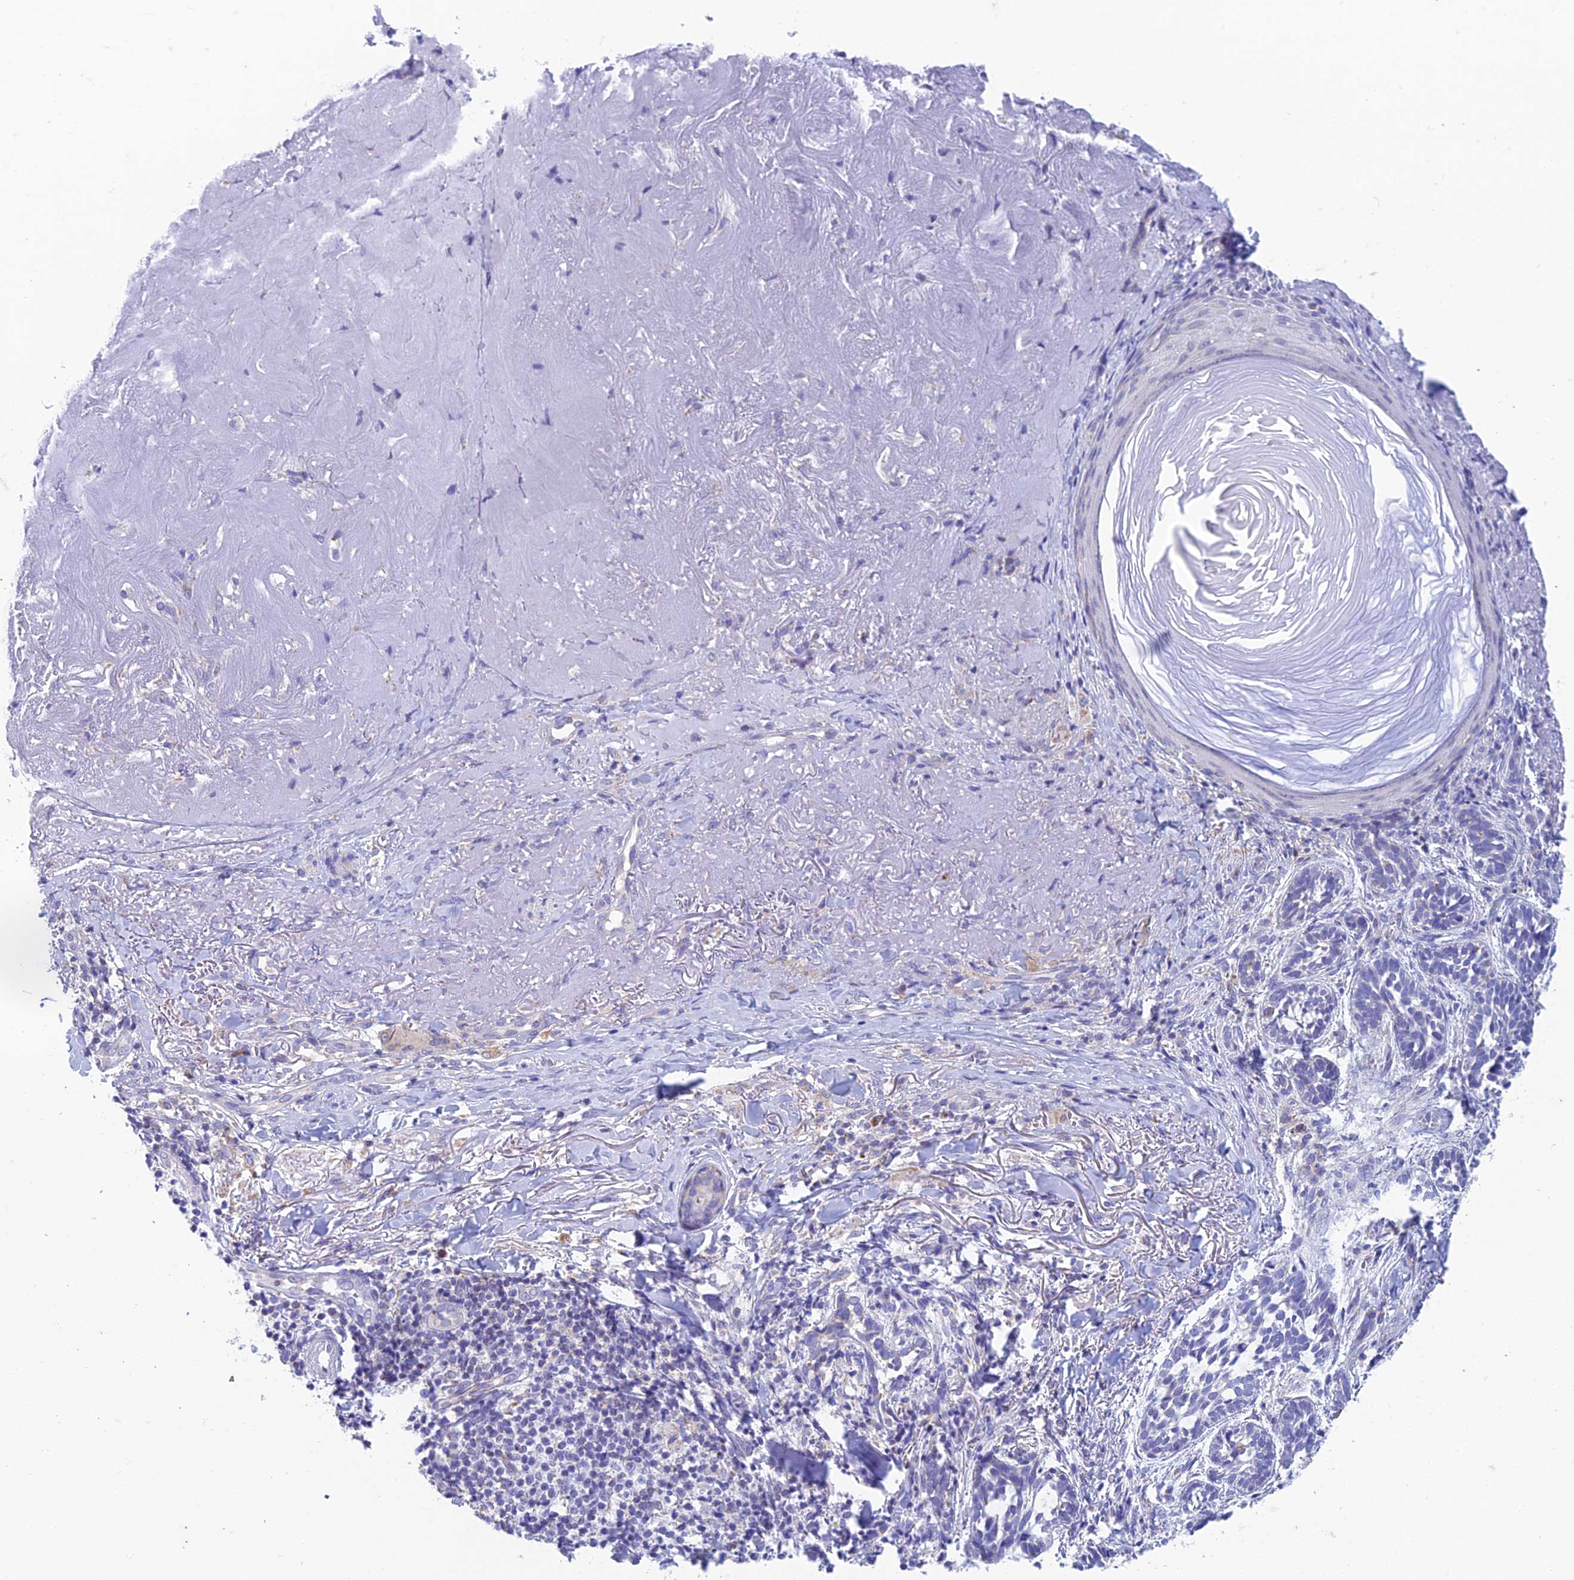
{"staining": {"intensity": "negative", "quantity": "none", "location": "none"}, "tissue": "skin cancer", "cell_type": "Tumor cells", "image_type": "cancer", "snomed": [{"axis": "morphology", "description": "Basal cell carcinoma"}, {"axis": "topography", "description": "Skin"}], "caption": "DAB immunohistochemical staining of basal cell carcinoma (skin) reveals no significant positivity in tumor cells.", "gene": "ZNF181", "patient": {"sex": "male", "age": 71}}